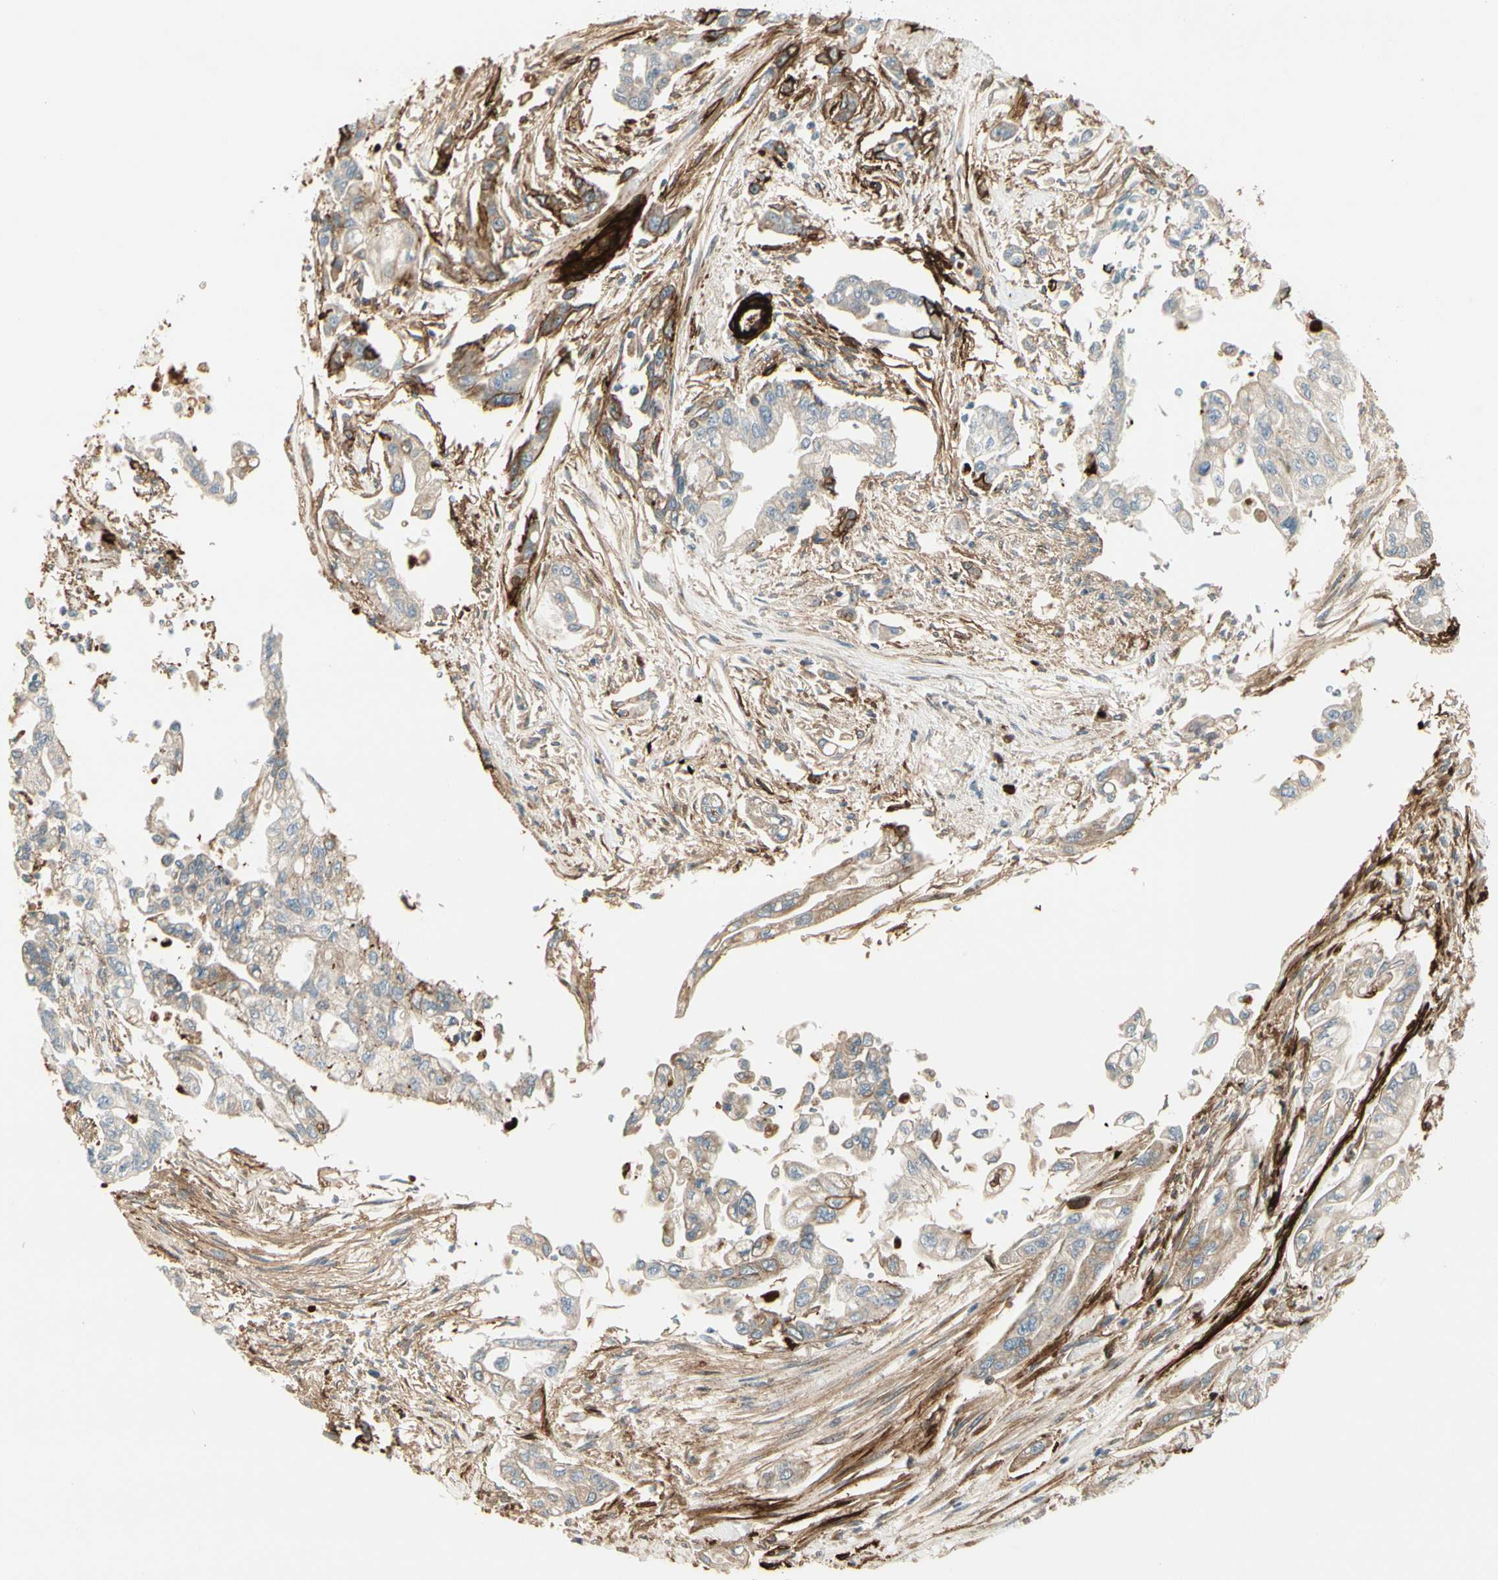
{"staining": {"intensity": "moderate", "quantity": "<25%", "location": "cytoplasmic/membranous"}, "tissue": "pancreatic cancer", "cell_type": "Tumor cells", "image_type": "cancer", "snomed": [{"axis": "morphology", "description": "Normal tissue, NOS"}, {"axis": "topography", "description": "Pancreas"}], "caption": "A brown stain highlights moderate cytoplasmic/membranous positivity of a protein in pancreatic cancer tumor cells.", "gene": "MCAM", "patient": {"sex": "male", "age": 42}}